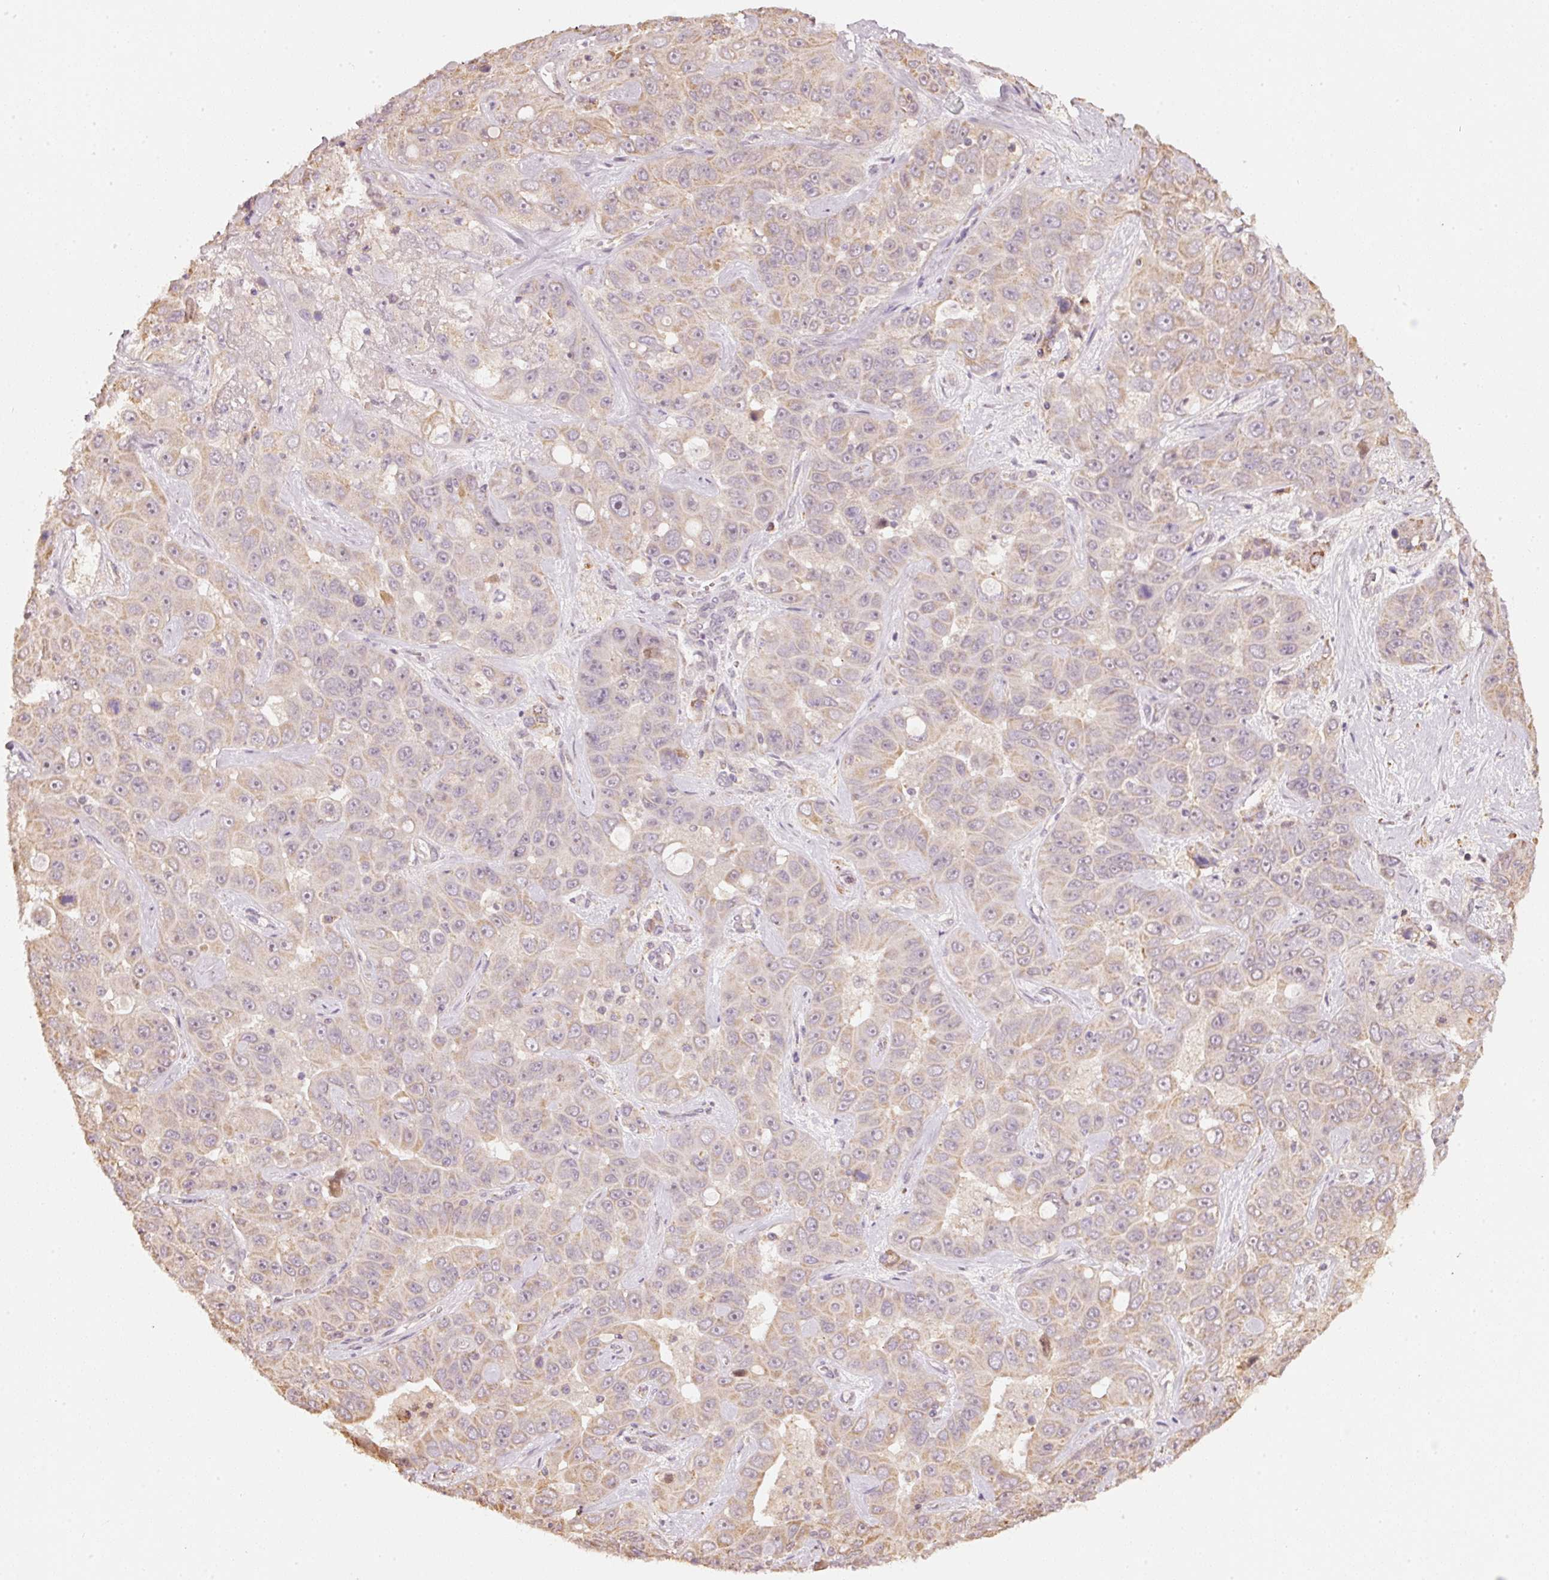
{"staining": {"intensity": "weak", "quantity": "25%-75%", "location": "cytoplasmic/membranous"}, "tissue": "liver cancer", "cell_type": "Tumor cells", "image_type": "cancer", "snomed": [{"axis": "morphology", "description": "Cholangiocarcinoma"}, {"axis": "topography", "description": "Liver"}], "caption": "Immunohistochemical staining of liver cancer reveals low levels of weak cytoplasmic/membranous expression in about 25%-75% of tumor cells. (Stains: DAB in brown, nuclei in blue, Microscopy: brightfield microscopy at high magnification).", "gene": "RAB35", "patient": {"sex": "female", "age": 52}}